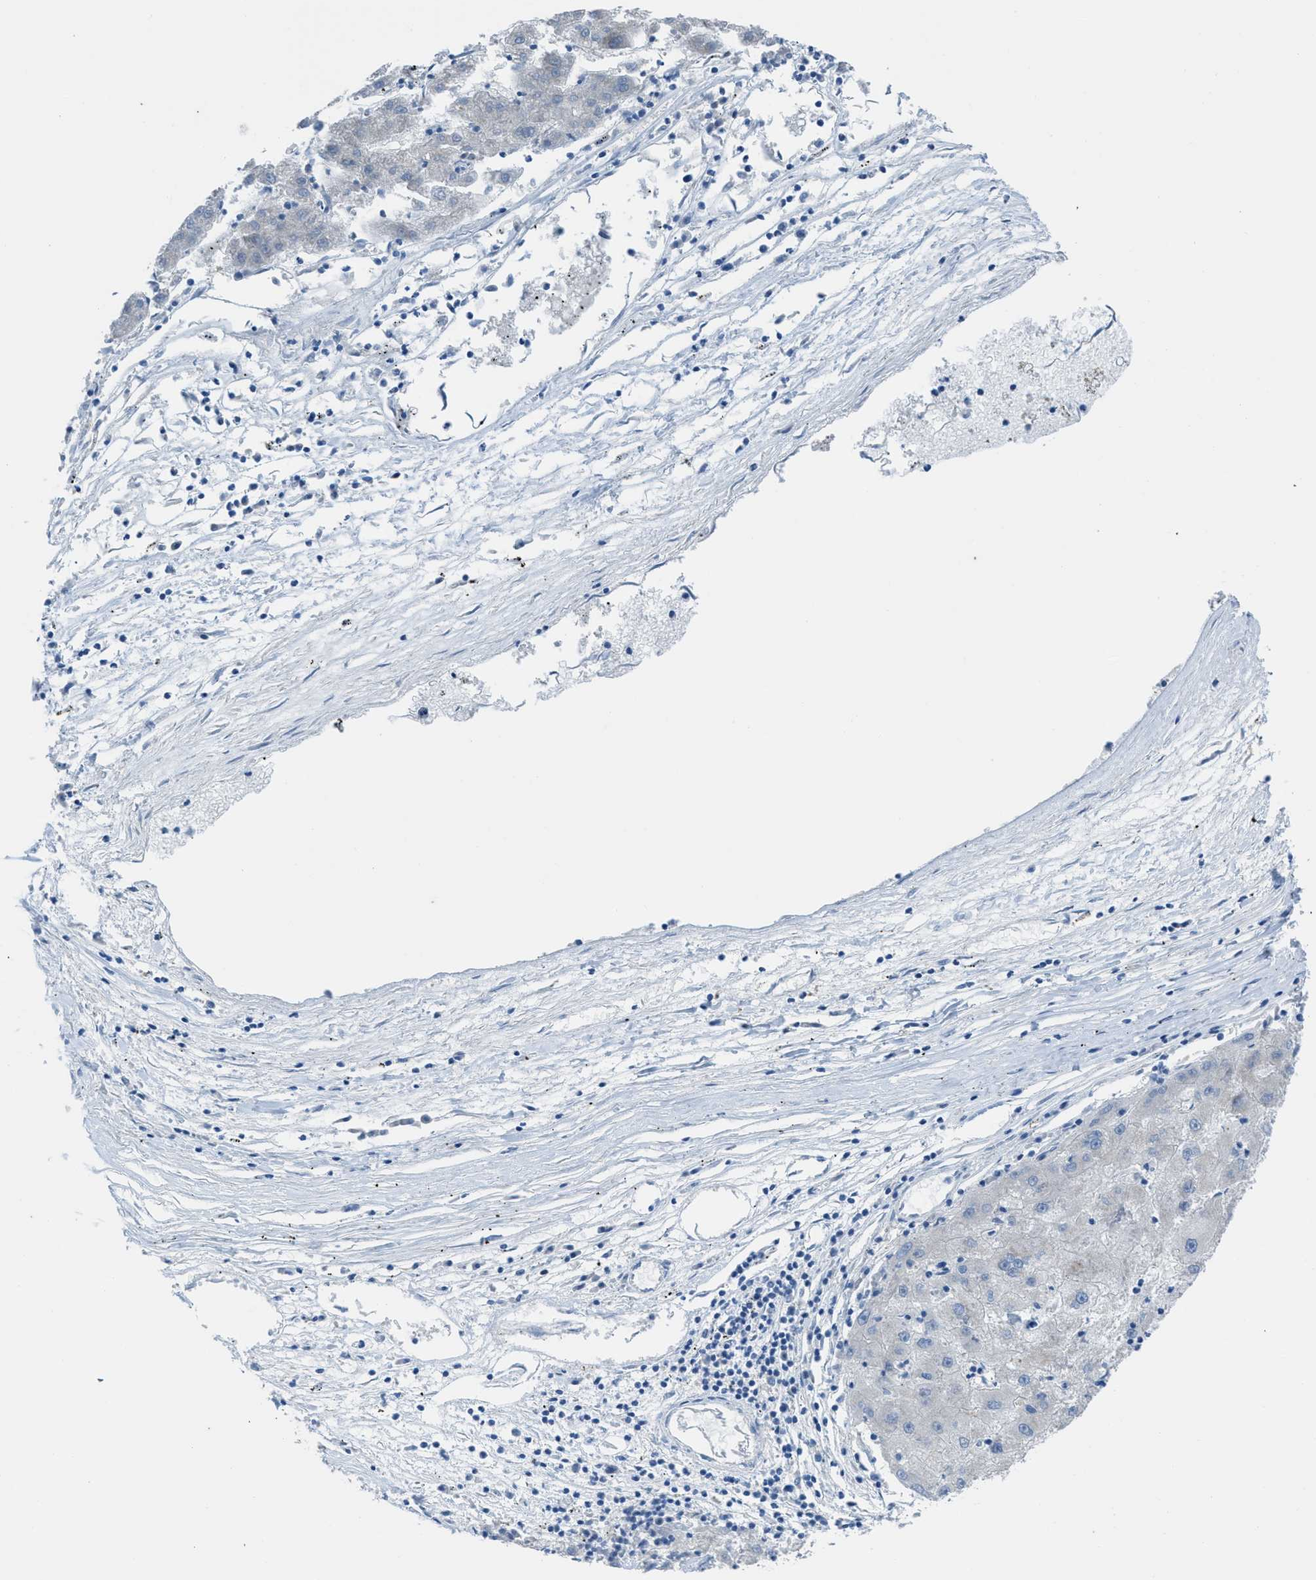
{"staining": {"intensity": "negative", "quantity": "none", "location": "none"}, "tissue": "liver cancer", "cell_type": "Tumor cells", "image_type": "cancer", "snomed": [{"axis": "morphology", "description": "Carcinoma, Hepatocellular, NOS"}, {"axis": "topography", "description": "Liver"}], "caption": "Liver hepatocellular carcinoma was stained to show a protein in brown. There is no significant positivity in tumor cells.", "gene": "EGFR", "patient": {"sex": "male", "age": 72}}